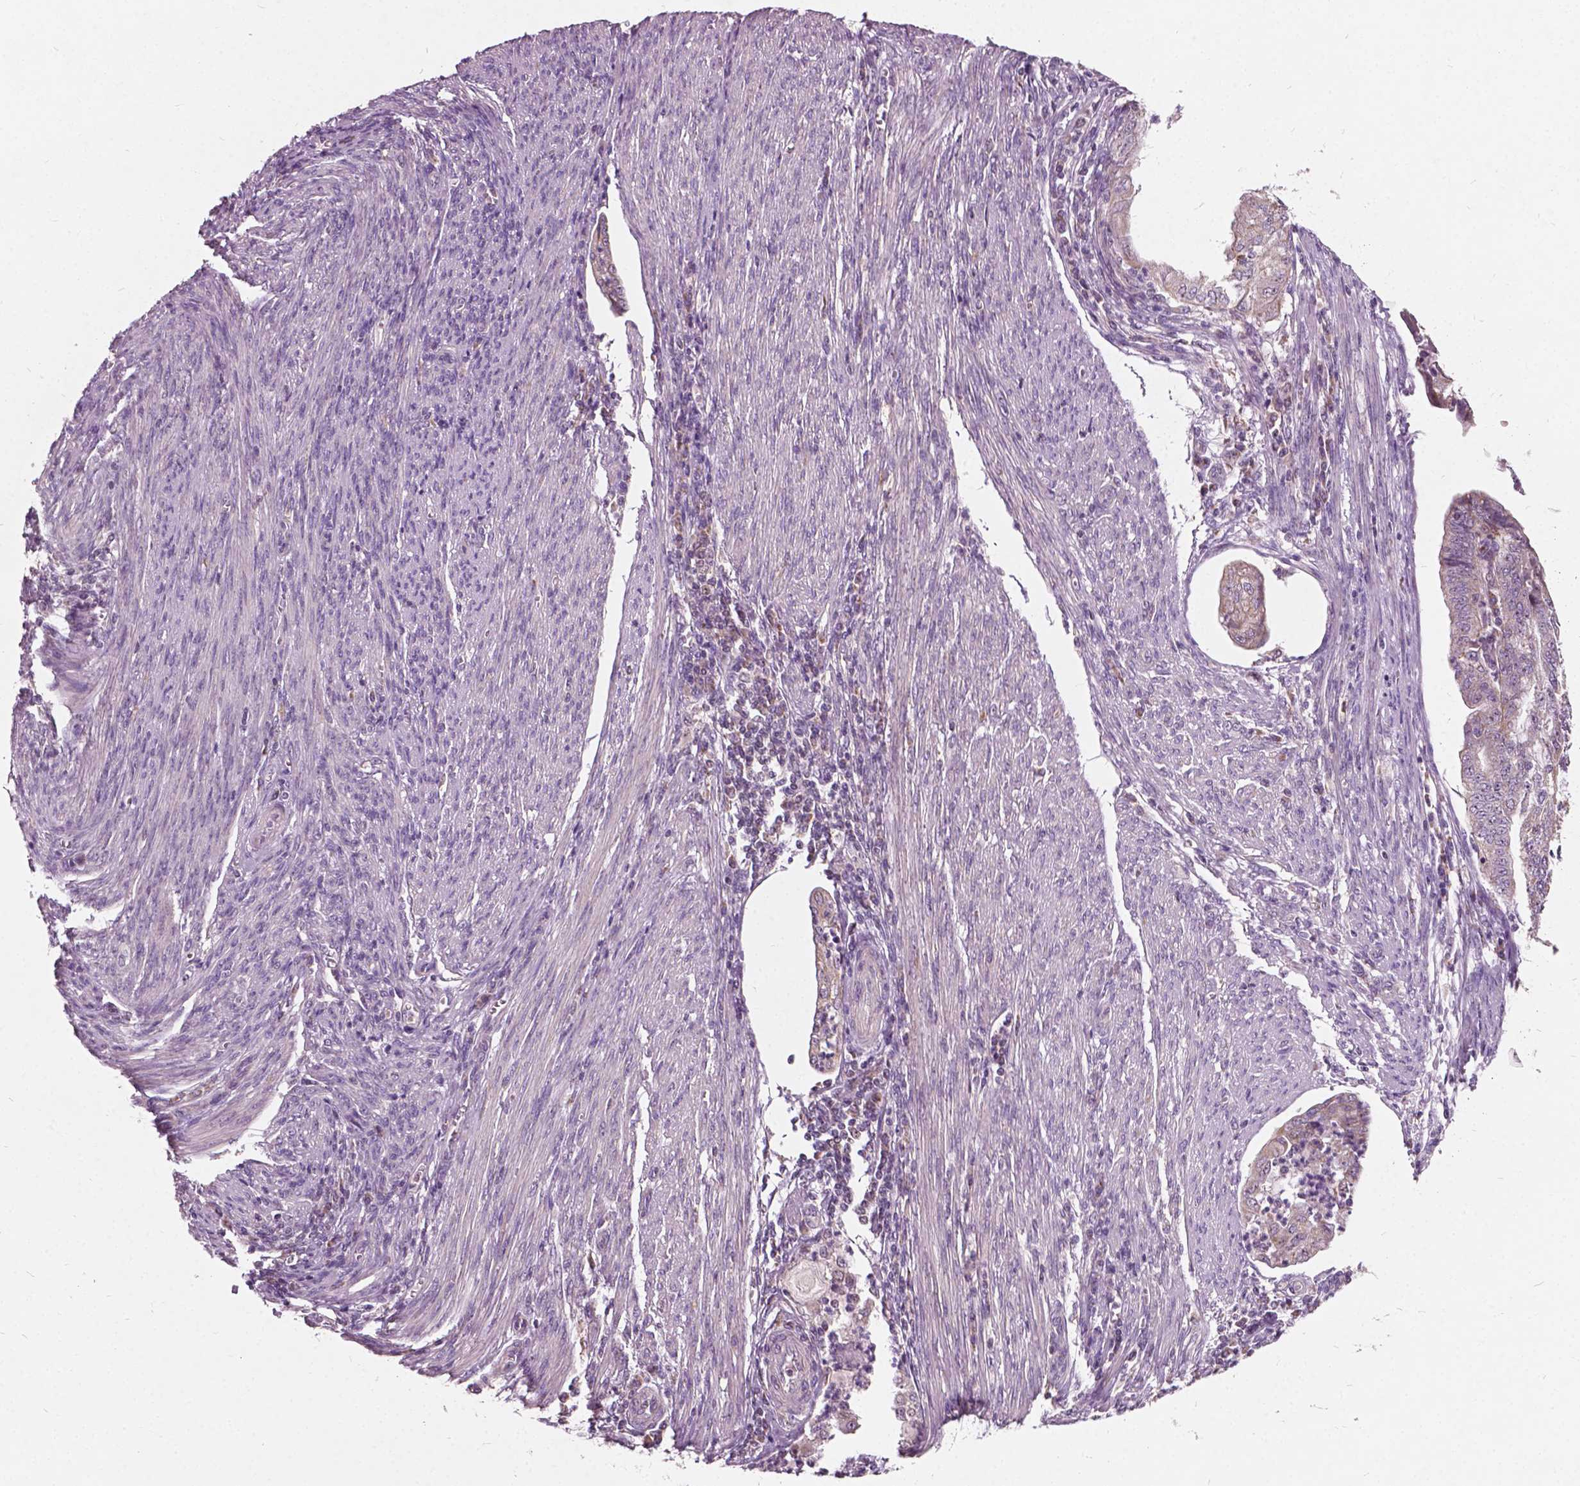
{"staining": {"intensity": "weak", "quantity": "<25%", "location": "cytoplasmic/membranous"}, "tissue": "endometrial cancer", "cell_type": "Tumor cells", "image_type": "cancer", "snomed": [{"axis": "morphology", "description": "Adenocarcinoma, NOS"}, {"axis": "topography", "description": "Endometrium"}], "caption": "Adenocarcinoma (endometrial) stained for a protein using immunohistochemistry (IHC) demonstrates no staining tumor cells.", "gene": "ODF3L2", "patient": {"sex": "female", "age": 79}}